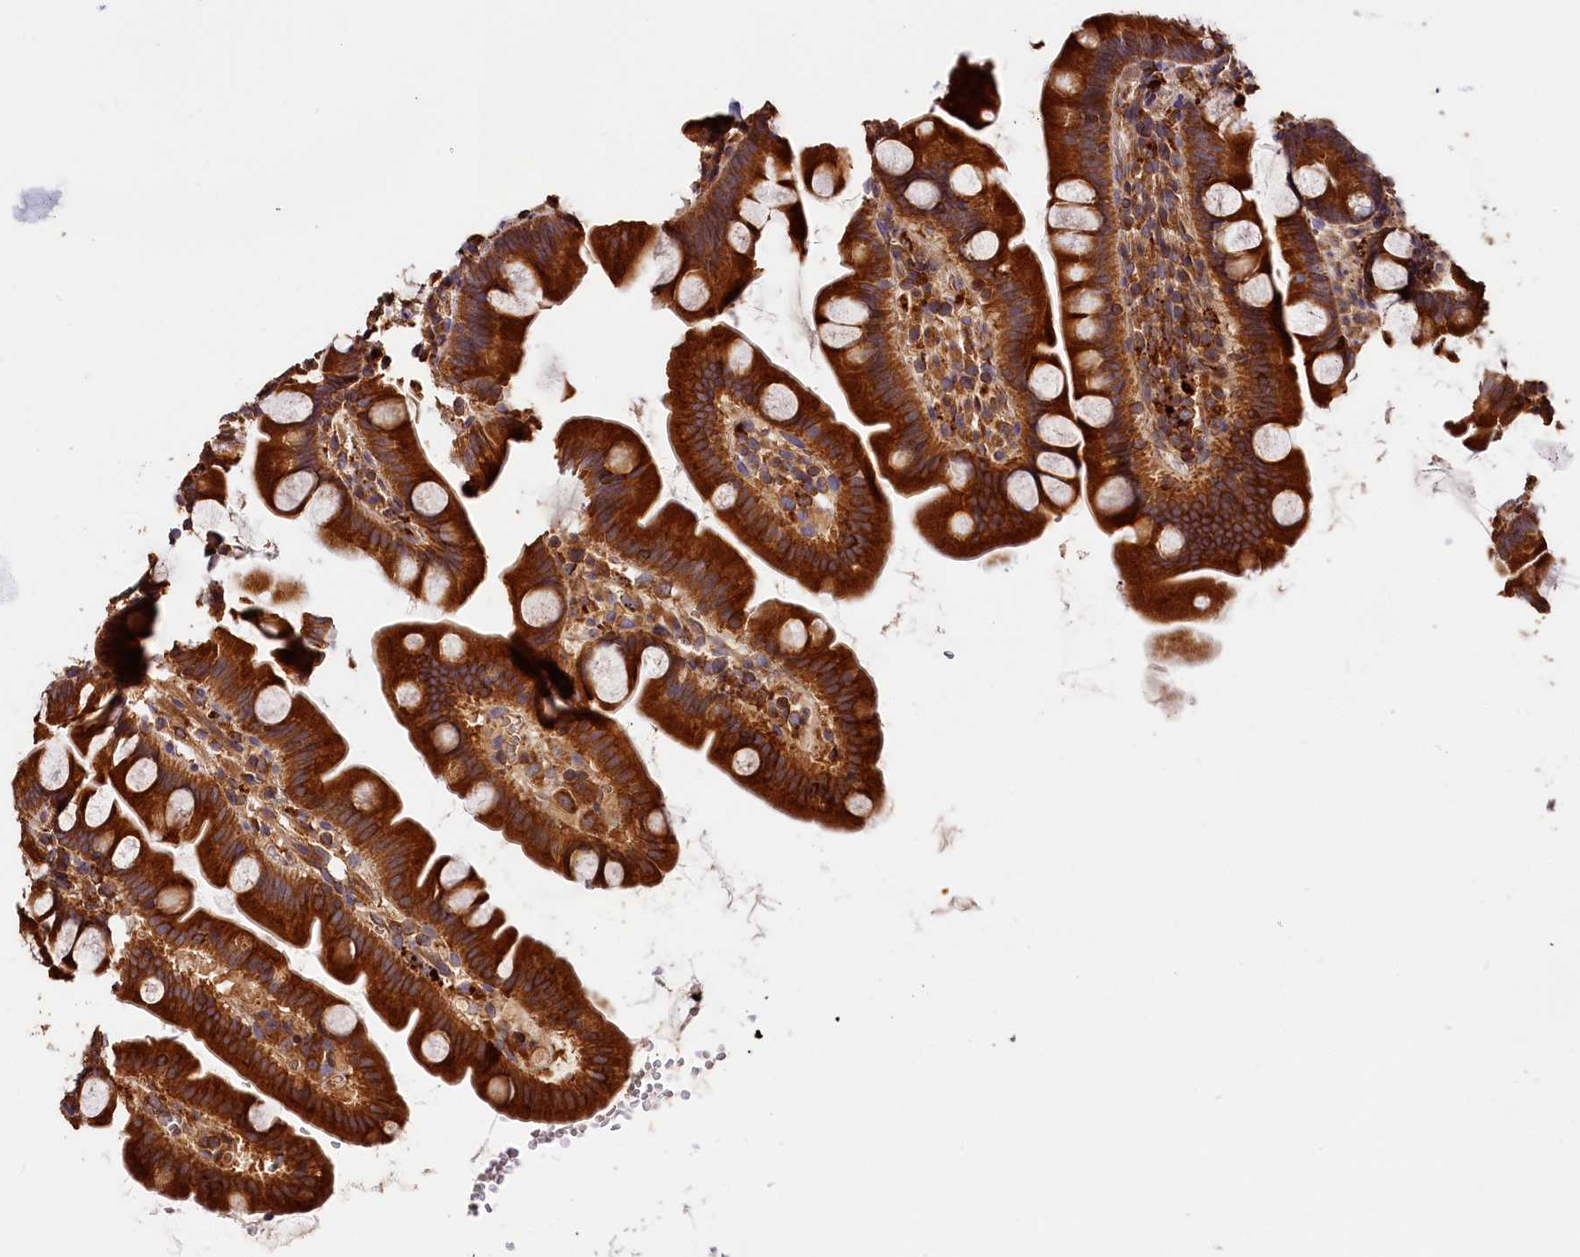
{"staining": {"intensity": "strong", "quantity": ">75%", "location": "cytoplasmic/membranous"}, "tissue": "small intestine", "cell_type": "Glandular cells", "image_type": "normal", "snomed": [{"axis": "morphology", "description": "Normal tissue, NOS"}, {"axis": "topography", "description": "Small intestine"}], "caption": "Brown immunohistochemical staining in benign human small intestine exhibits strong cytoplasmic/membranous staining in approximately >75% of glandular cells.", "gene": "HMOX2", "patient": {"sex": "female", "age": 68}}